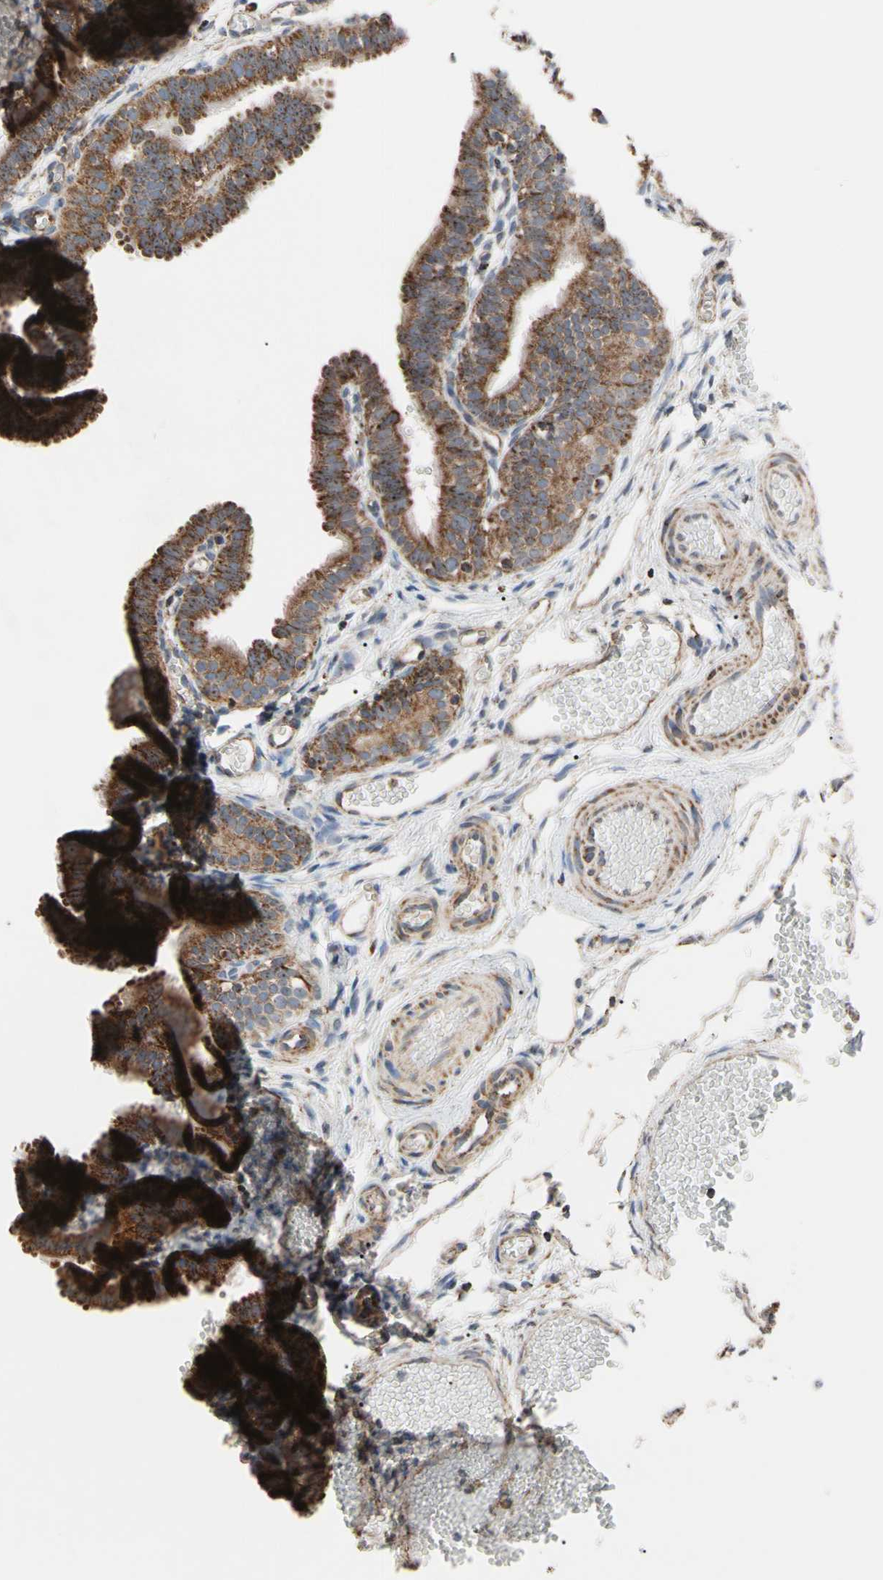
{"staining": {"intensity": "strong", "quantity": ">75%", "location": "cytoplasmic/membranous"}, "tissue": "fallopian tube", "cell_type": "Glandular cells", "image_type": "normal", "snomed": [{"axis": "morphology", "description": "Normal tissue, NOS"}, {"axis": "topography", "description": "Fallopian tube"}, {"axis": "topography", "description": "Placenta"}], "caption": "Immunohistochemistry (IHC) of normal human fallopian tube shows high levels of strong cytoplasmic/membranous positivity in approximately >75% of glandular cells.", "gene": "FAM110B", "patient": {"sex": "female", "age": 34}}